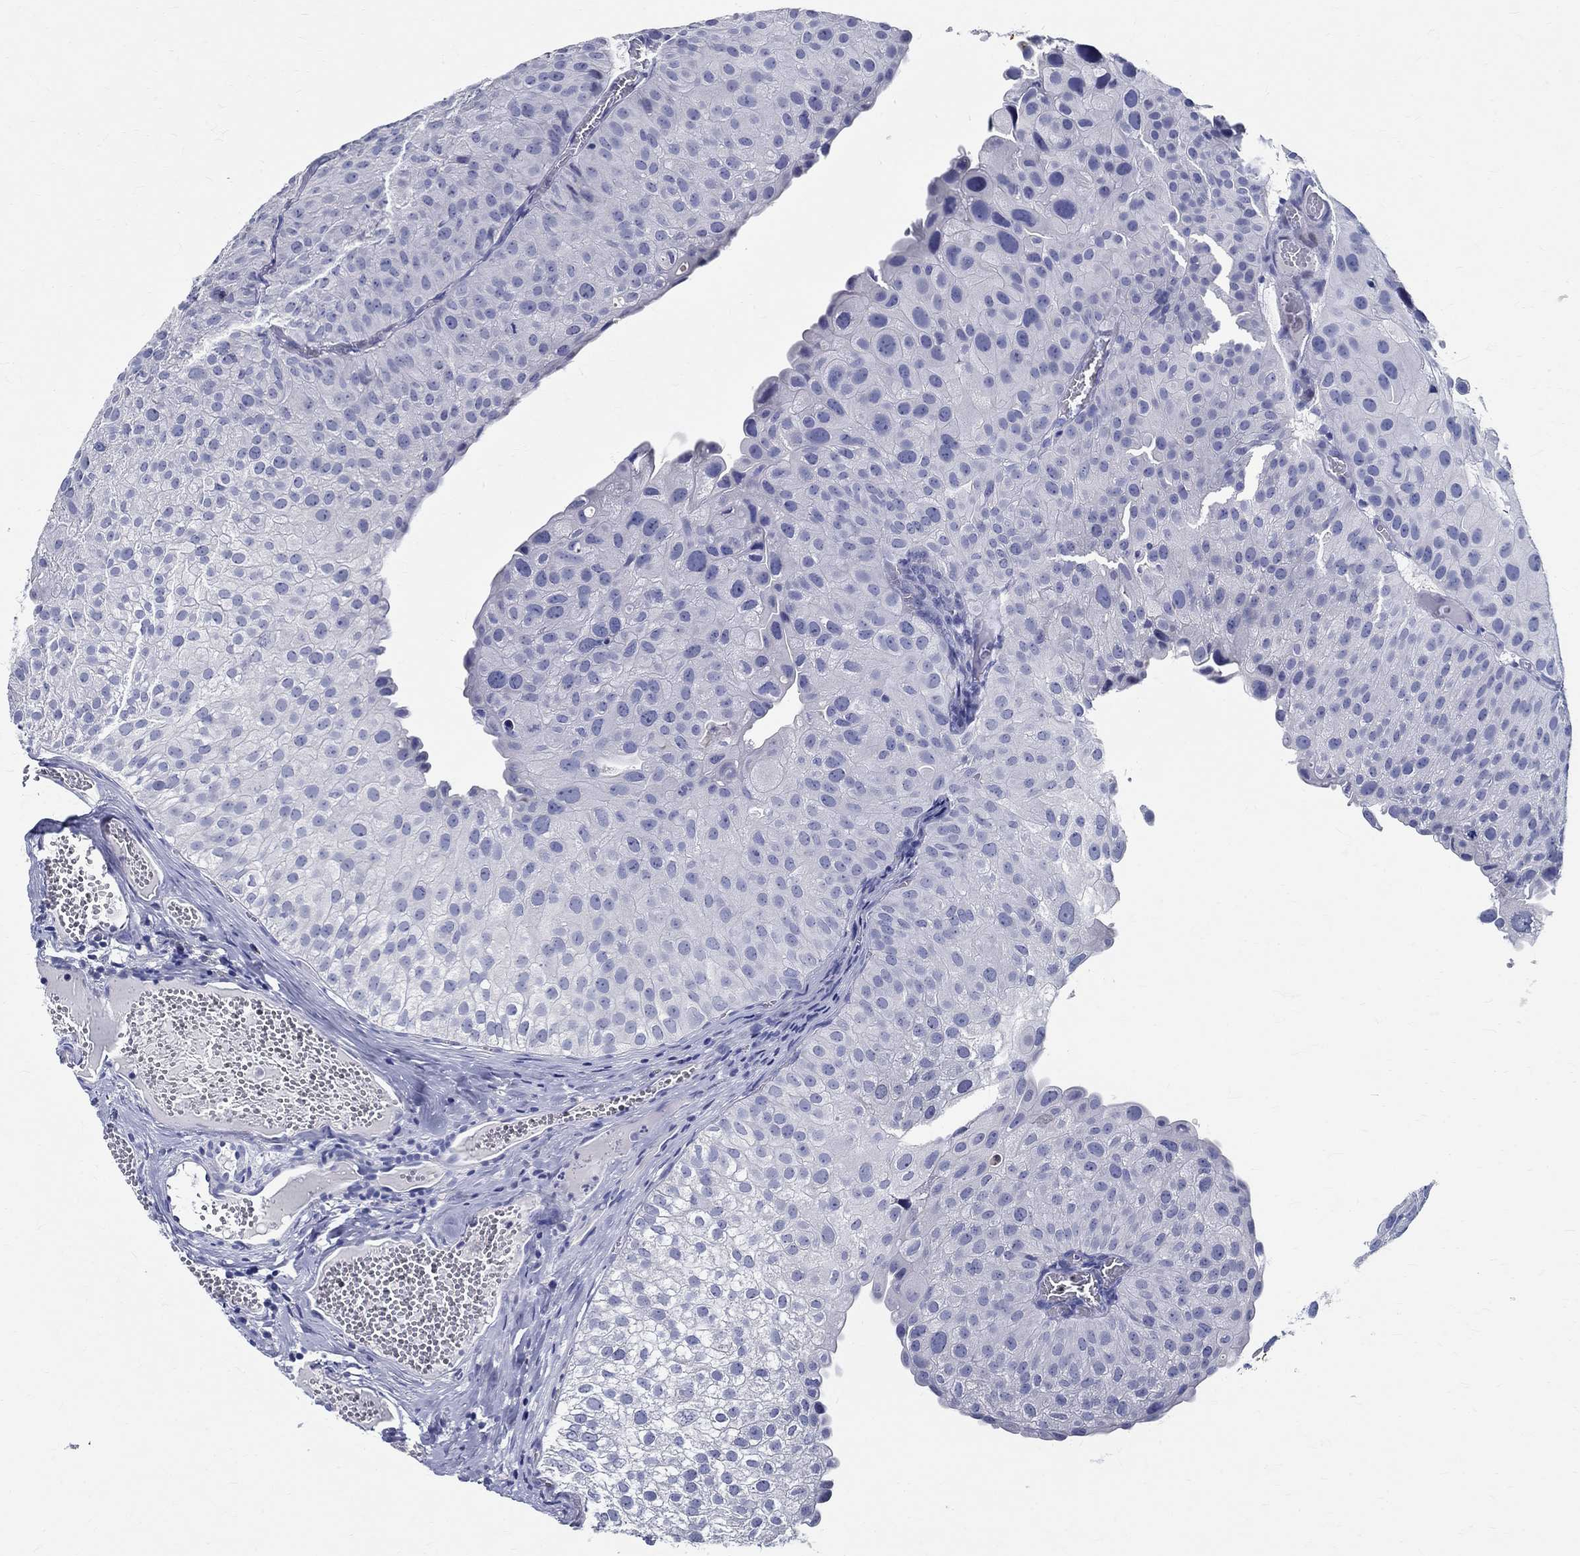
{"staining": {"intensity": "negative", "quantity": "none", "location": "none"}, "tissue": "urothelial cancer", "cell_type": "Tumor cells", "image_type": "cancer", "snomed": [{"axis": "morphology", "description": "Urothelial carcinoma, Low grade"}, {"axis": "topography", "description": "Urinary bladder"}], "caption": "DAB immunohistochemical staining of human low-grade urothelial carcinoma displays no significant staining in tumor cells.", "gene": "CETN1", "patient": {"sex": "female", "age": 78}}